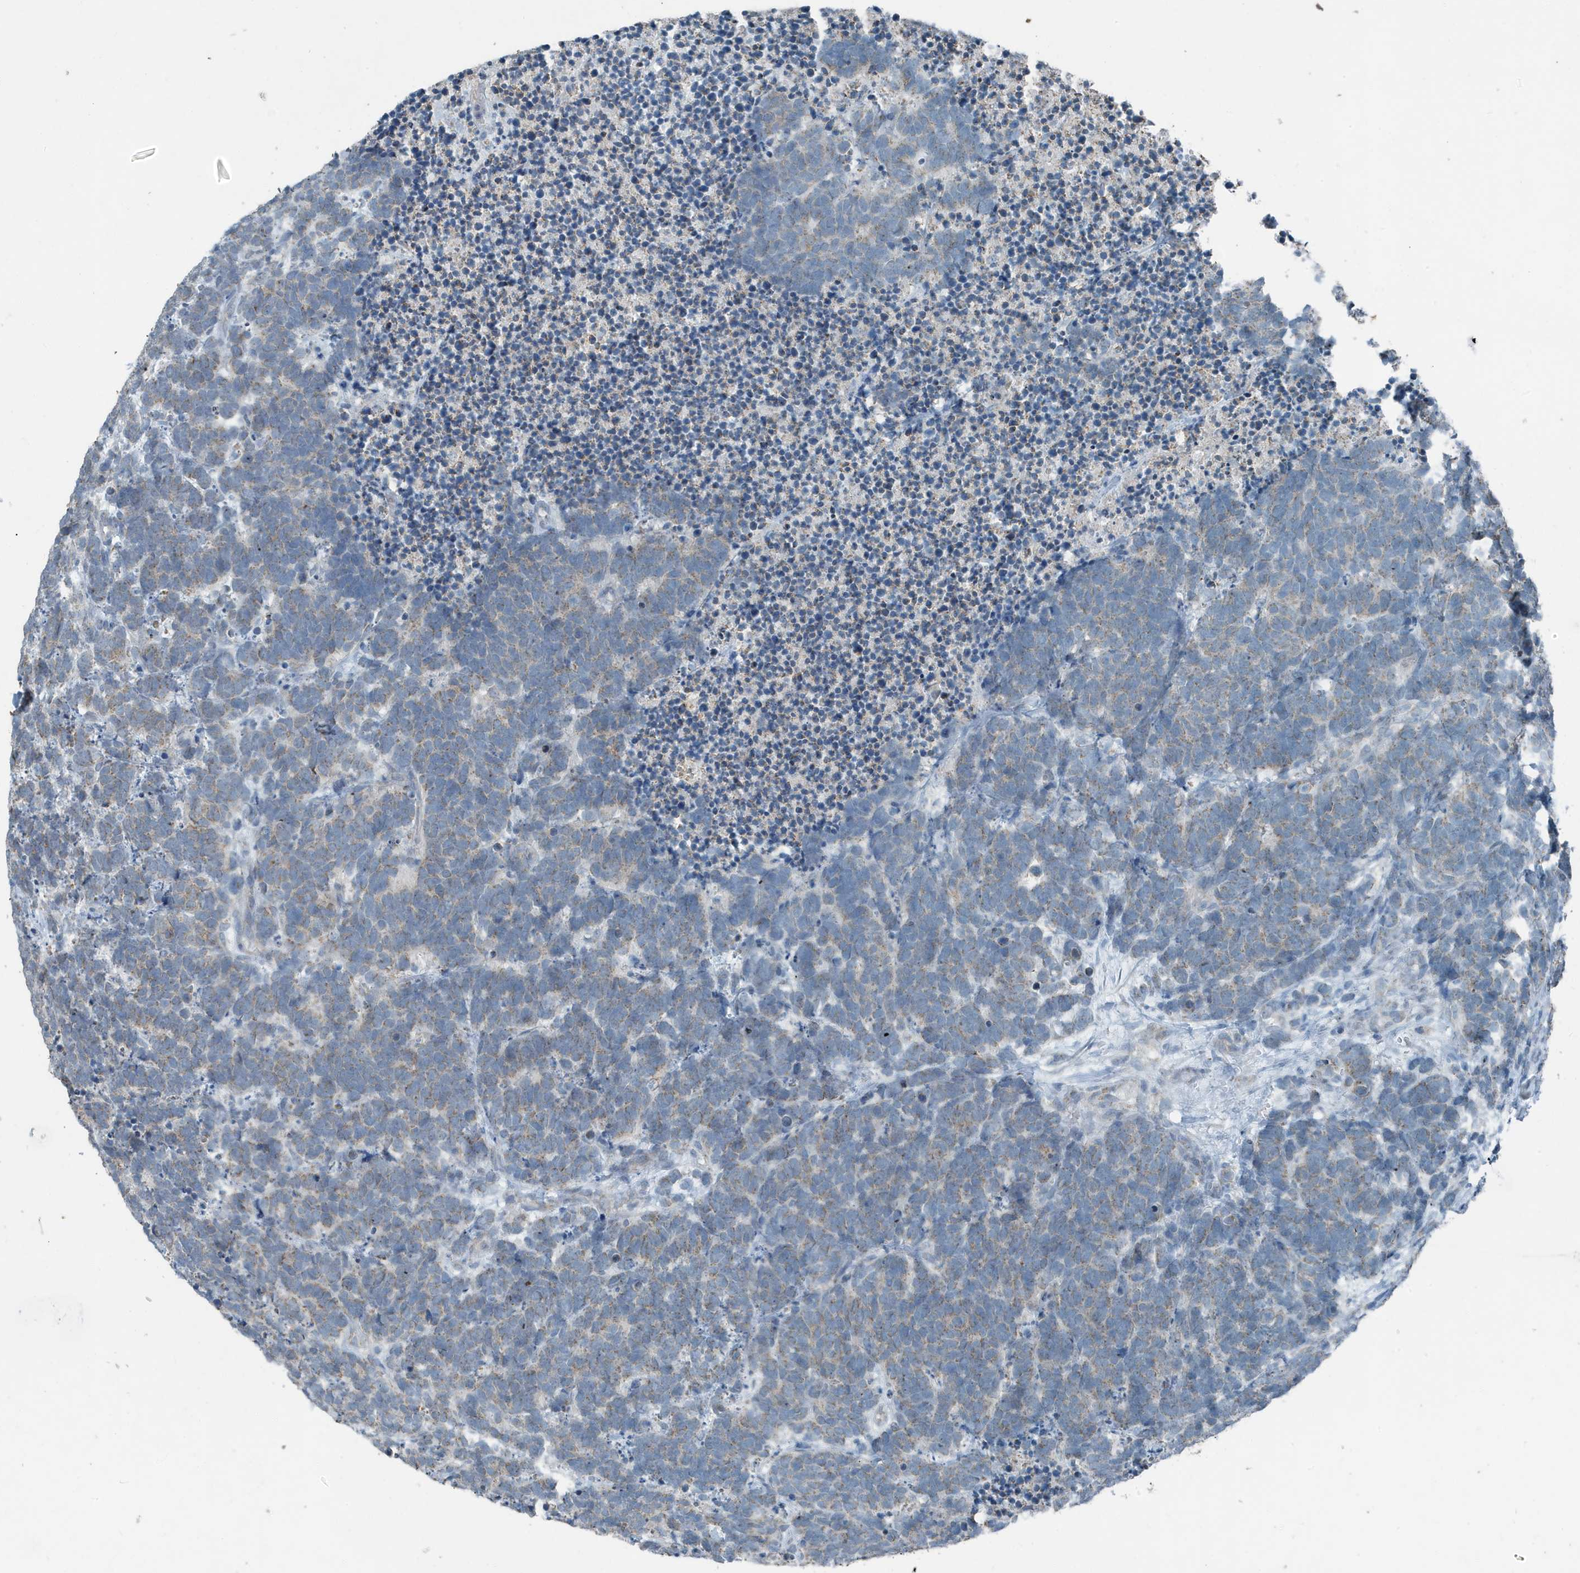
{"staining": {"intensity": "weak", "quantity": "25%-75%", "location": "cytoplasmic/membranous"}, "tissue": "carcinoid", "cell_type": "Tumor cells", "image_type": "cancer", "snomed": [{"axis": "morphology", "description": "Carcinoma, NOS"}, {"axis": "morphology", "description": "Carcinoid, malignant, NOS"}, {"axis": "topography", "description": "Urinary bladder"}], "caption": "Immunohistochemical staining of human carcinoid (malignant) demonstrates weak cytoplasmic/membranous protein expression in about 25%-75% of tumor cells.", "gene": "MT-CYB", "patient": {"sex": "male", "age": 57}}